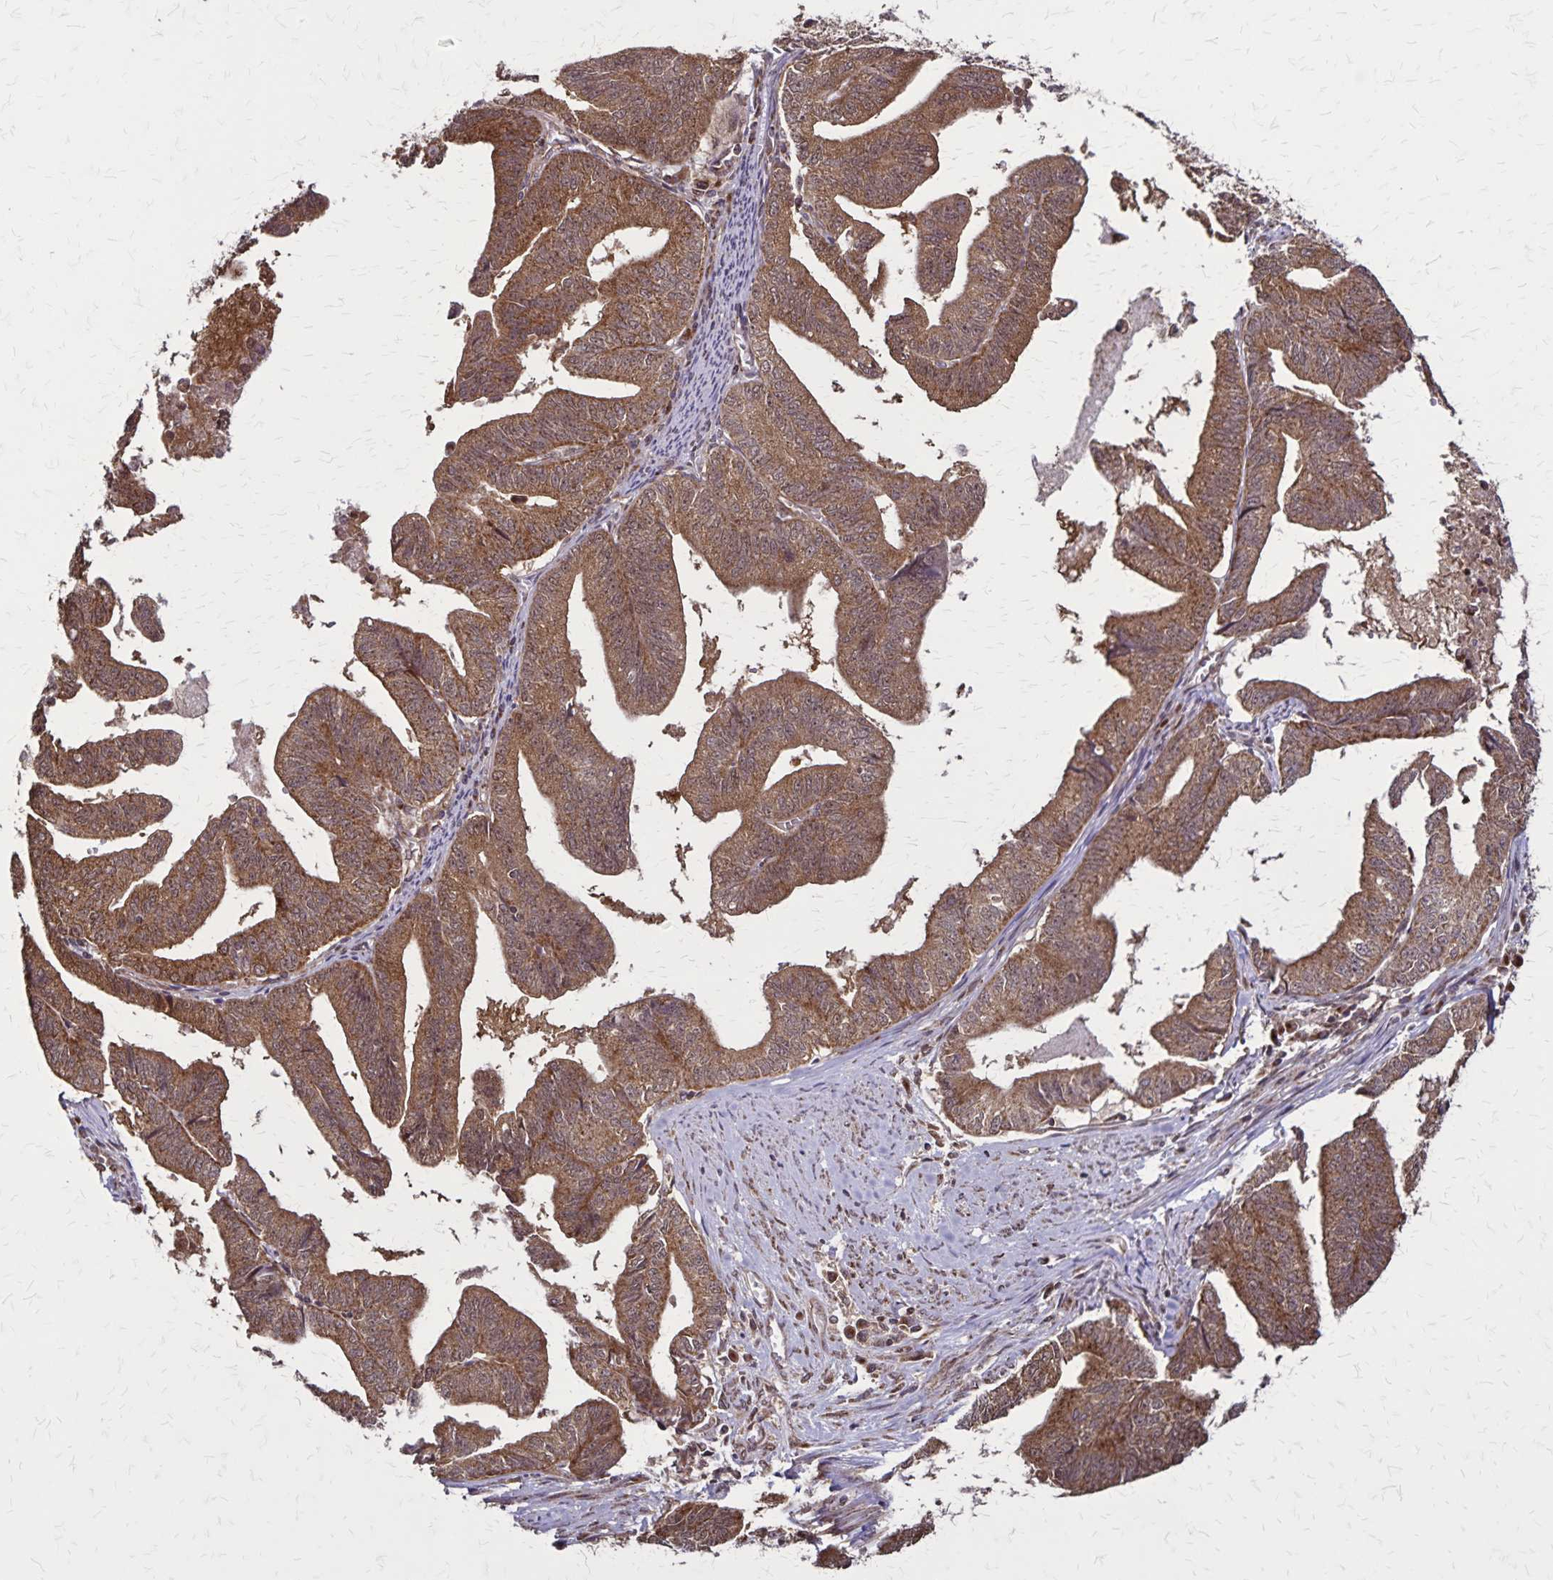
{"staining": {"intensity": "strong", "quantity": ">75%", "location": "cytoplasmic/membranous"}, "tissue": "endometrial cancer", "cell_type": "Tumor cells", "image_type": "cancer", "snomed": [{"axis": "morphology", "description": "Adenocarcinoma, NOS"}, {"axis": "topography", "description": "Endometrium"}], "caption": "Immunohistochemical staining of endometrial cancer (adenocarcinoma) displays high levels of strong cytoplasmic/membranous protein expression in about >75% of tumor cells.", "gene": "NFS1", "patient": {"sex": "female", "age": 65}}